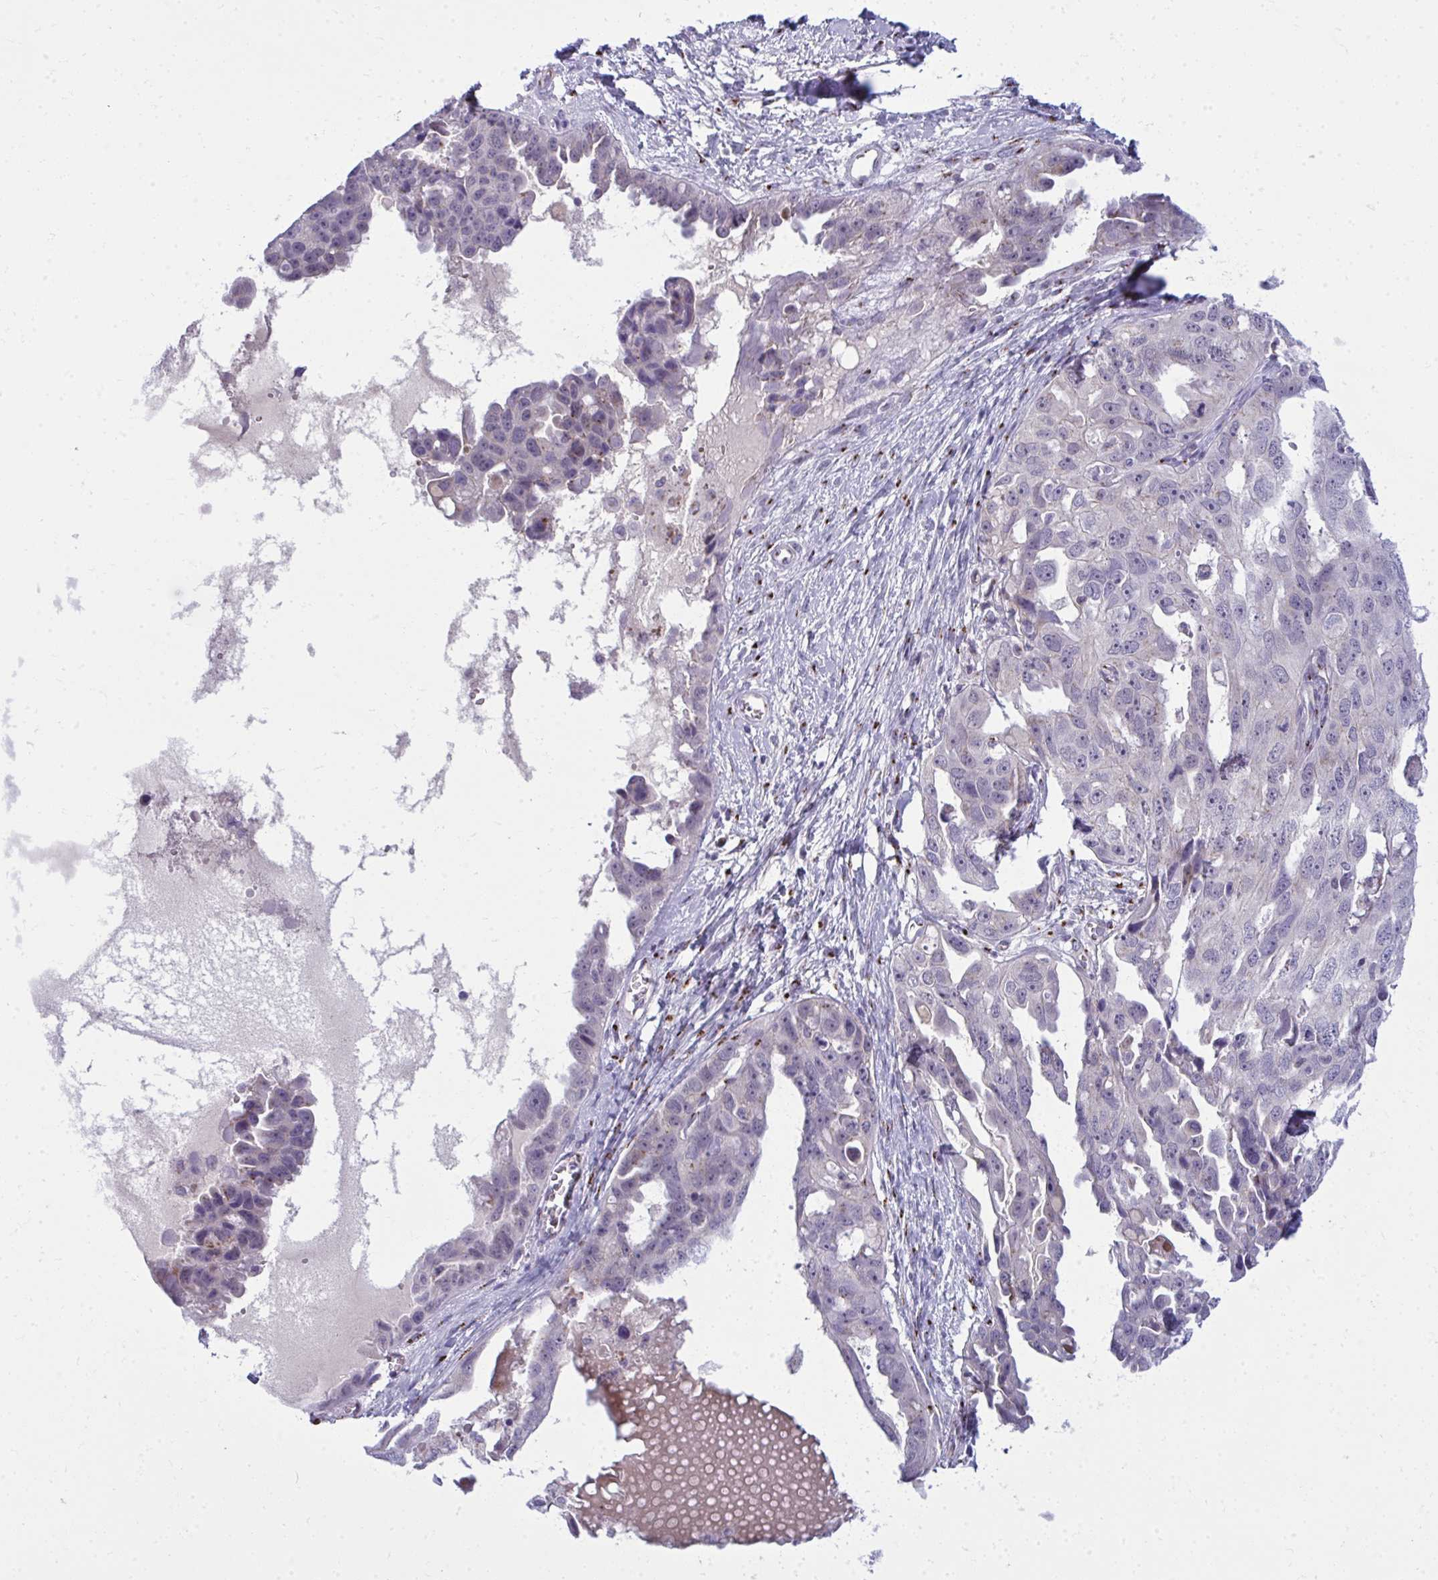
{"staining": {"intensity": "negative", "quantity": "none", "location": "none"}, "tissue": "ovarian cancer", "cell_type": "Tumor cells", "image_type": "cancer", "snomed": [{"axis": "morphology", "description": "Carcinoma, endometroid"}, {"axis": "topography", "description": "Ovary"}], "caption": "Tumor cells are negative for brown protein staining in ovarian cancer (endometroid carcinoma).", "gene": "DTX4", "patient": {"sex": "female", "age": 70}}